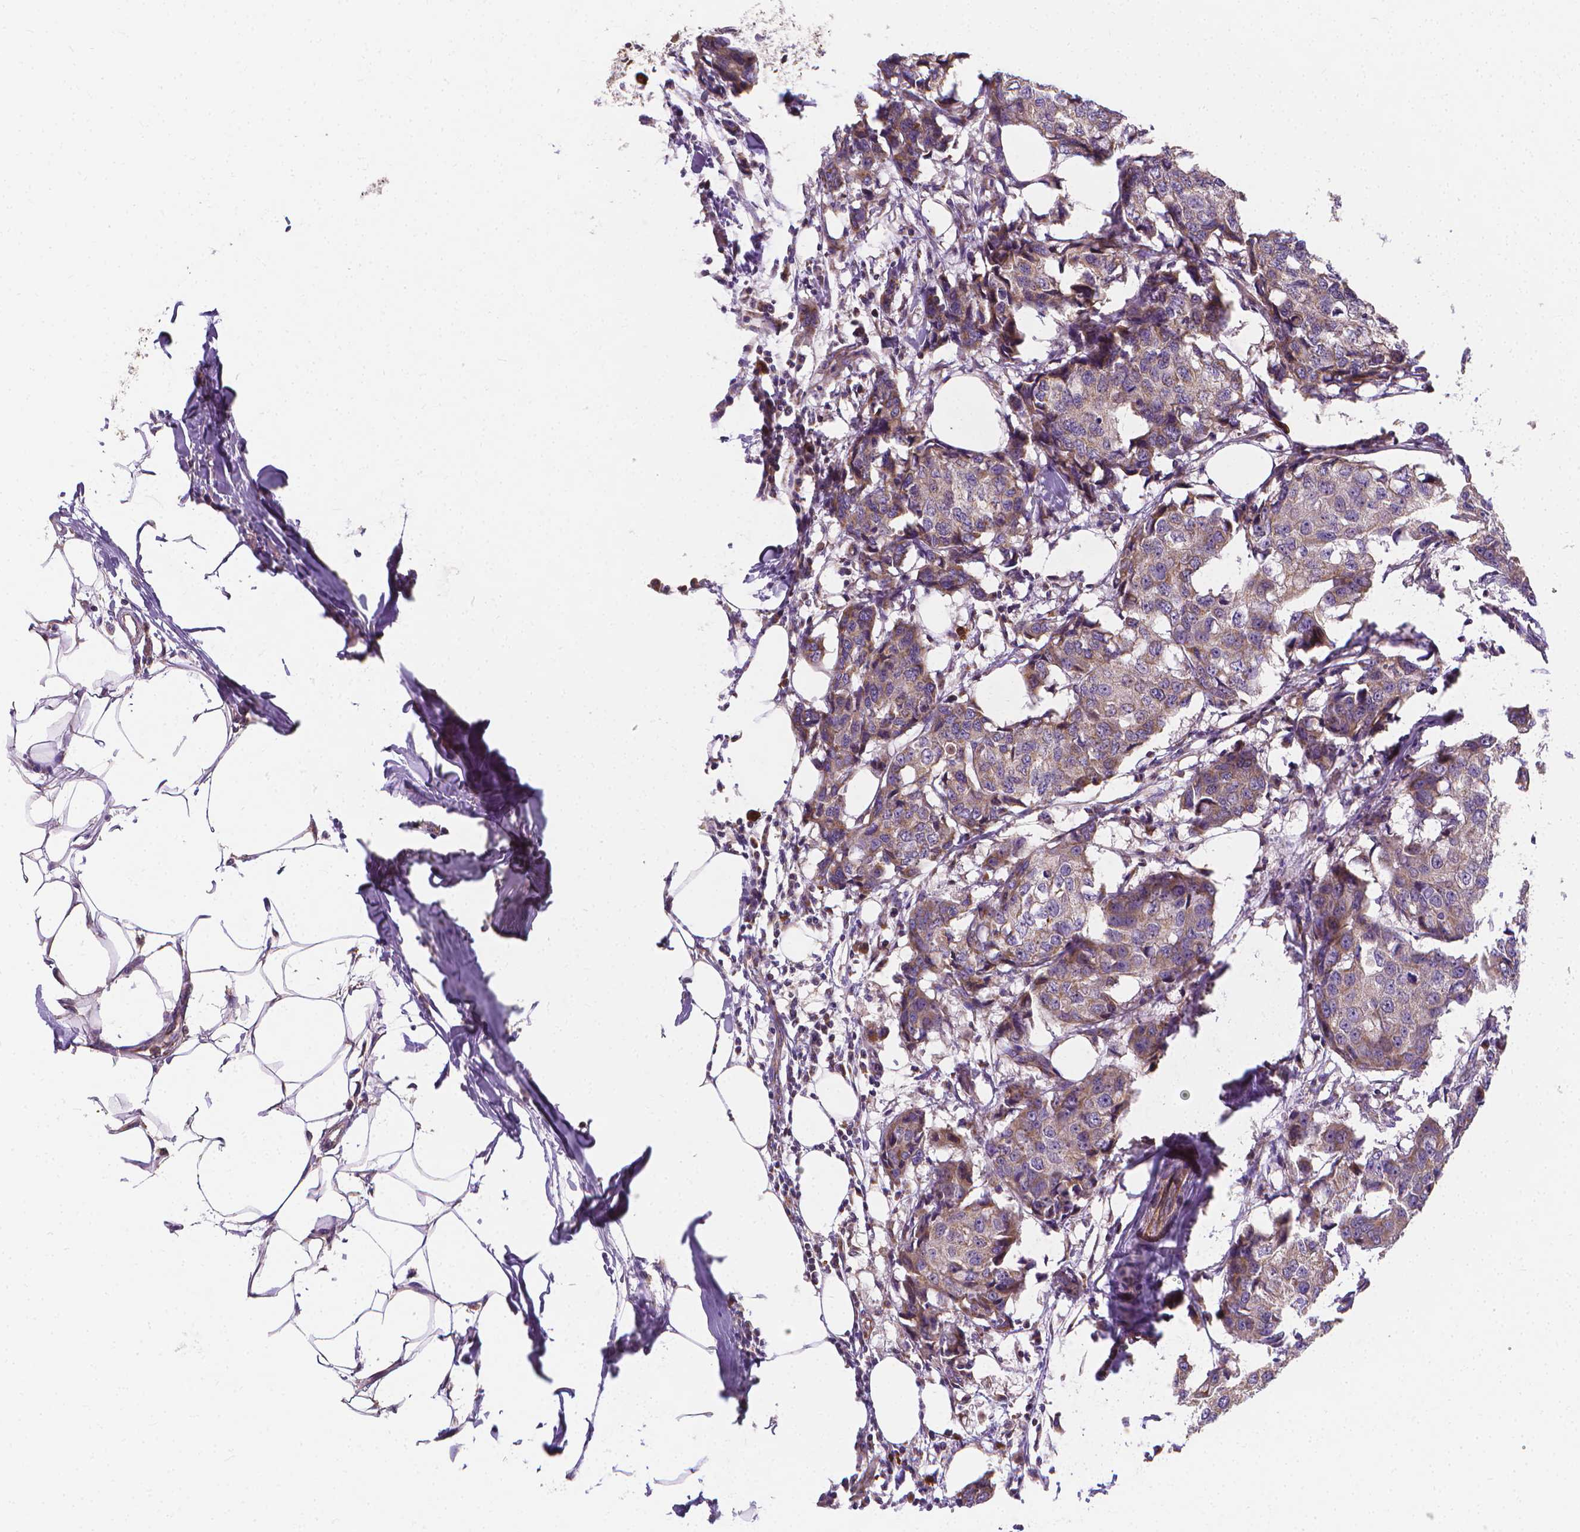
{"staining": {"intensity": "weak", "quantity": "25%-75%", "location": "cytoplasmic/membranous"}, "tissue": "breast cancer", "cell_type": "Tumor cells", "image_type": "cancer", "snomed": [{"axis": "morphology", "description": "Duct carcinoma"}, {"axis": "topography", "description": "Breast"}], "caption": "Immunohistochemical staining of breast cancer (intraductal carcinoma) shows weak cytoplasmic/membranous protein staining in approximately 25%-75% of tumor cells.", "gene": "SNCAIP", "patient": {"sex": "female", "age": 27}}